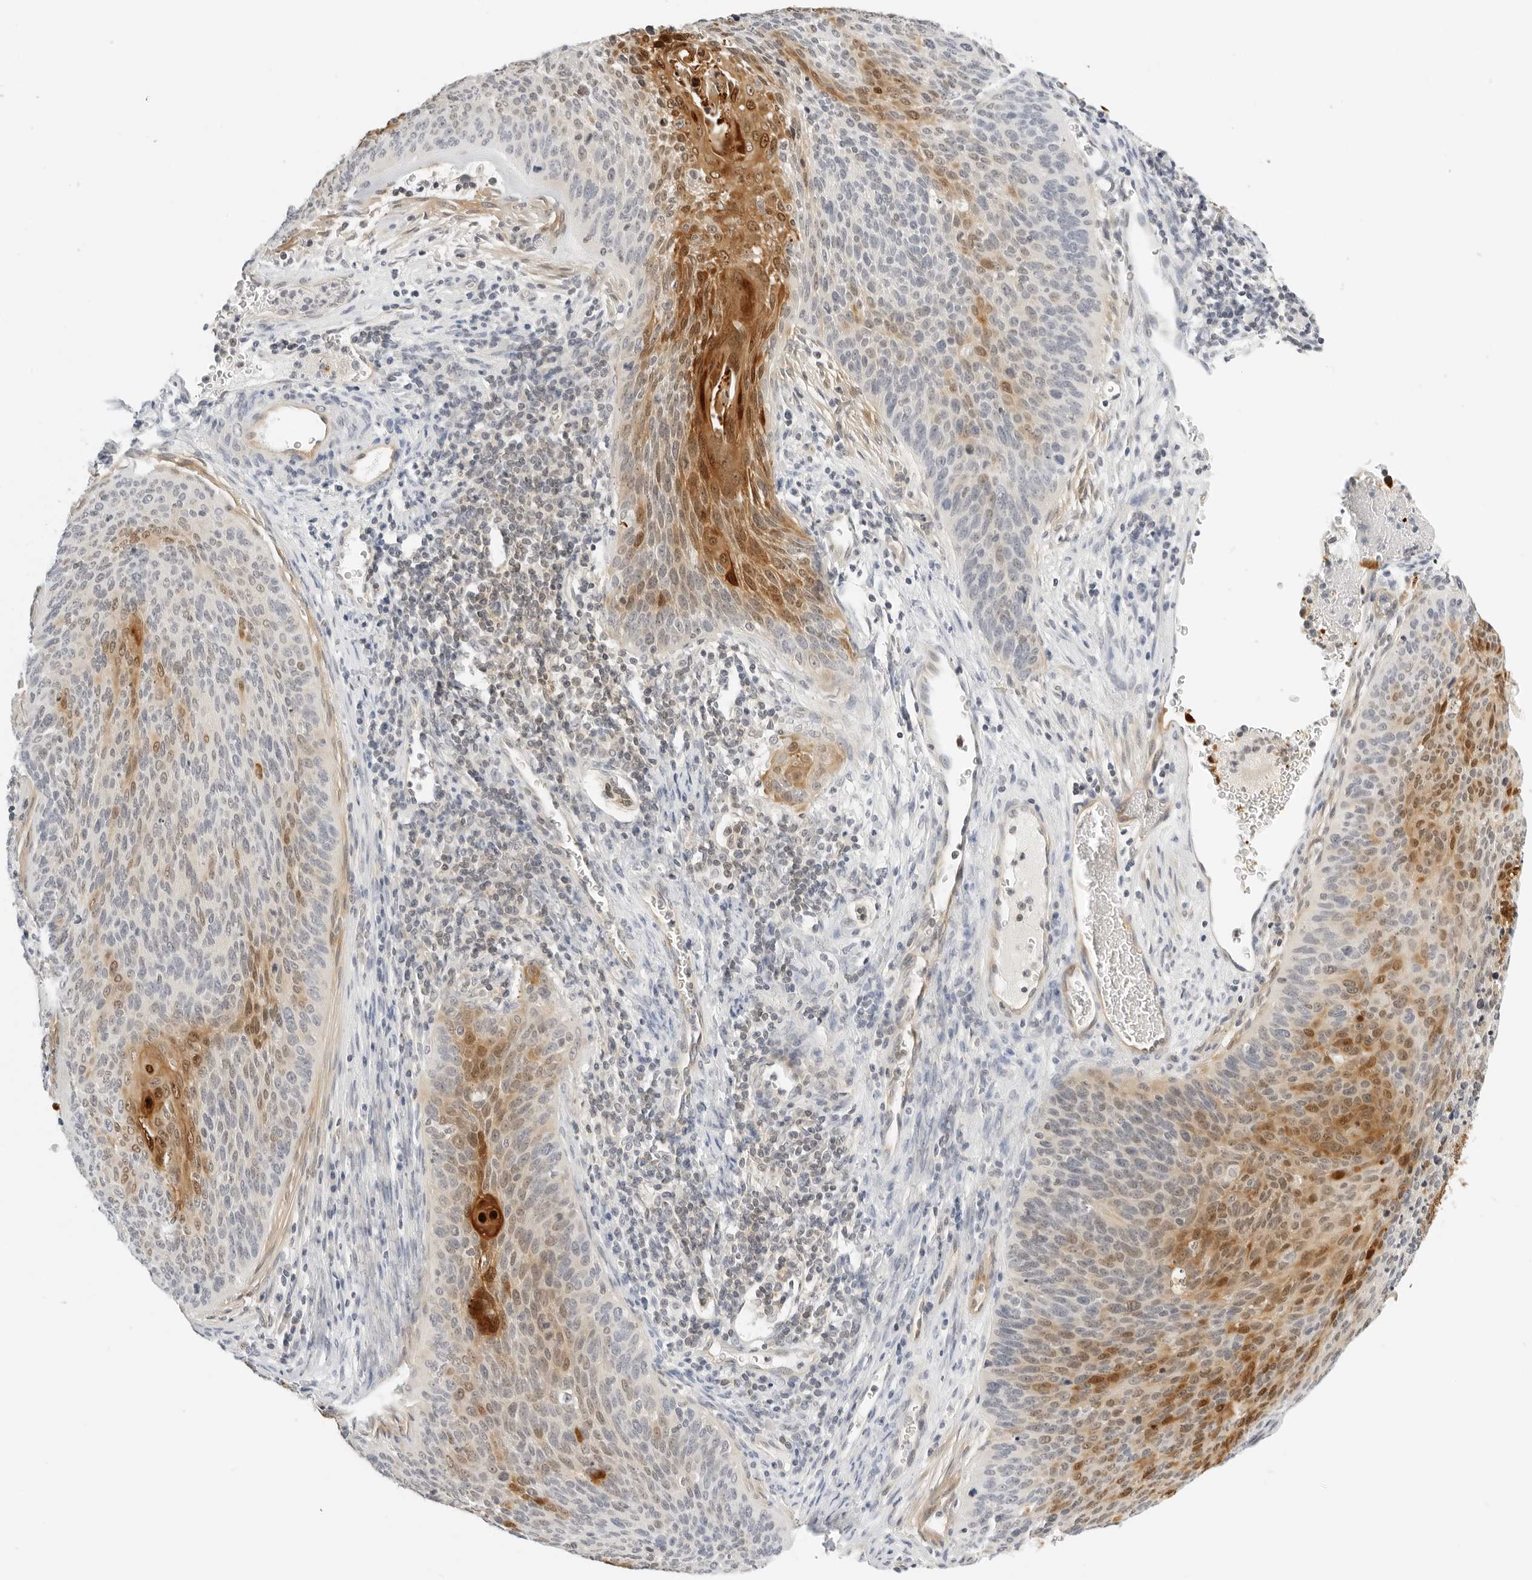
{"staining": {"intensity": "strong", "quantity": "25%-75%", "location": "cytoplasmic/membranous,nuclear"}, "tissue": "cervical cancer", "cell_type": "Tumor cells", "image_type": "cancer", "snomed": [{"axis": "morphology", "description": "Squamous cell carcinoma, NOS"}, {"axis": "topography", "description": "Cervix"}], "caption": "Protein analysis of cervical squamous cell carcinoma tissue exhibits strong cytoplasmic/membranous and nuclear positivity in about 25%-75% of tumor cells. The protein of interest is shown in brown color, while the nuclei are stained blue.", "gene": "OSCP1", "patient": {"sex": "female", "age": 55}}